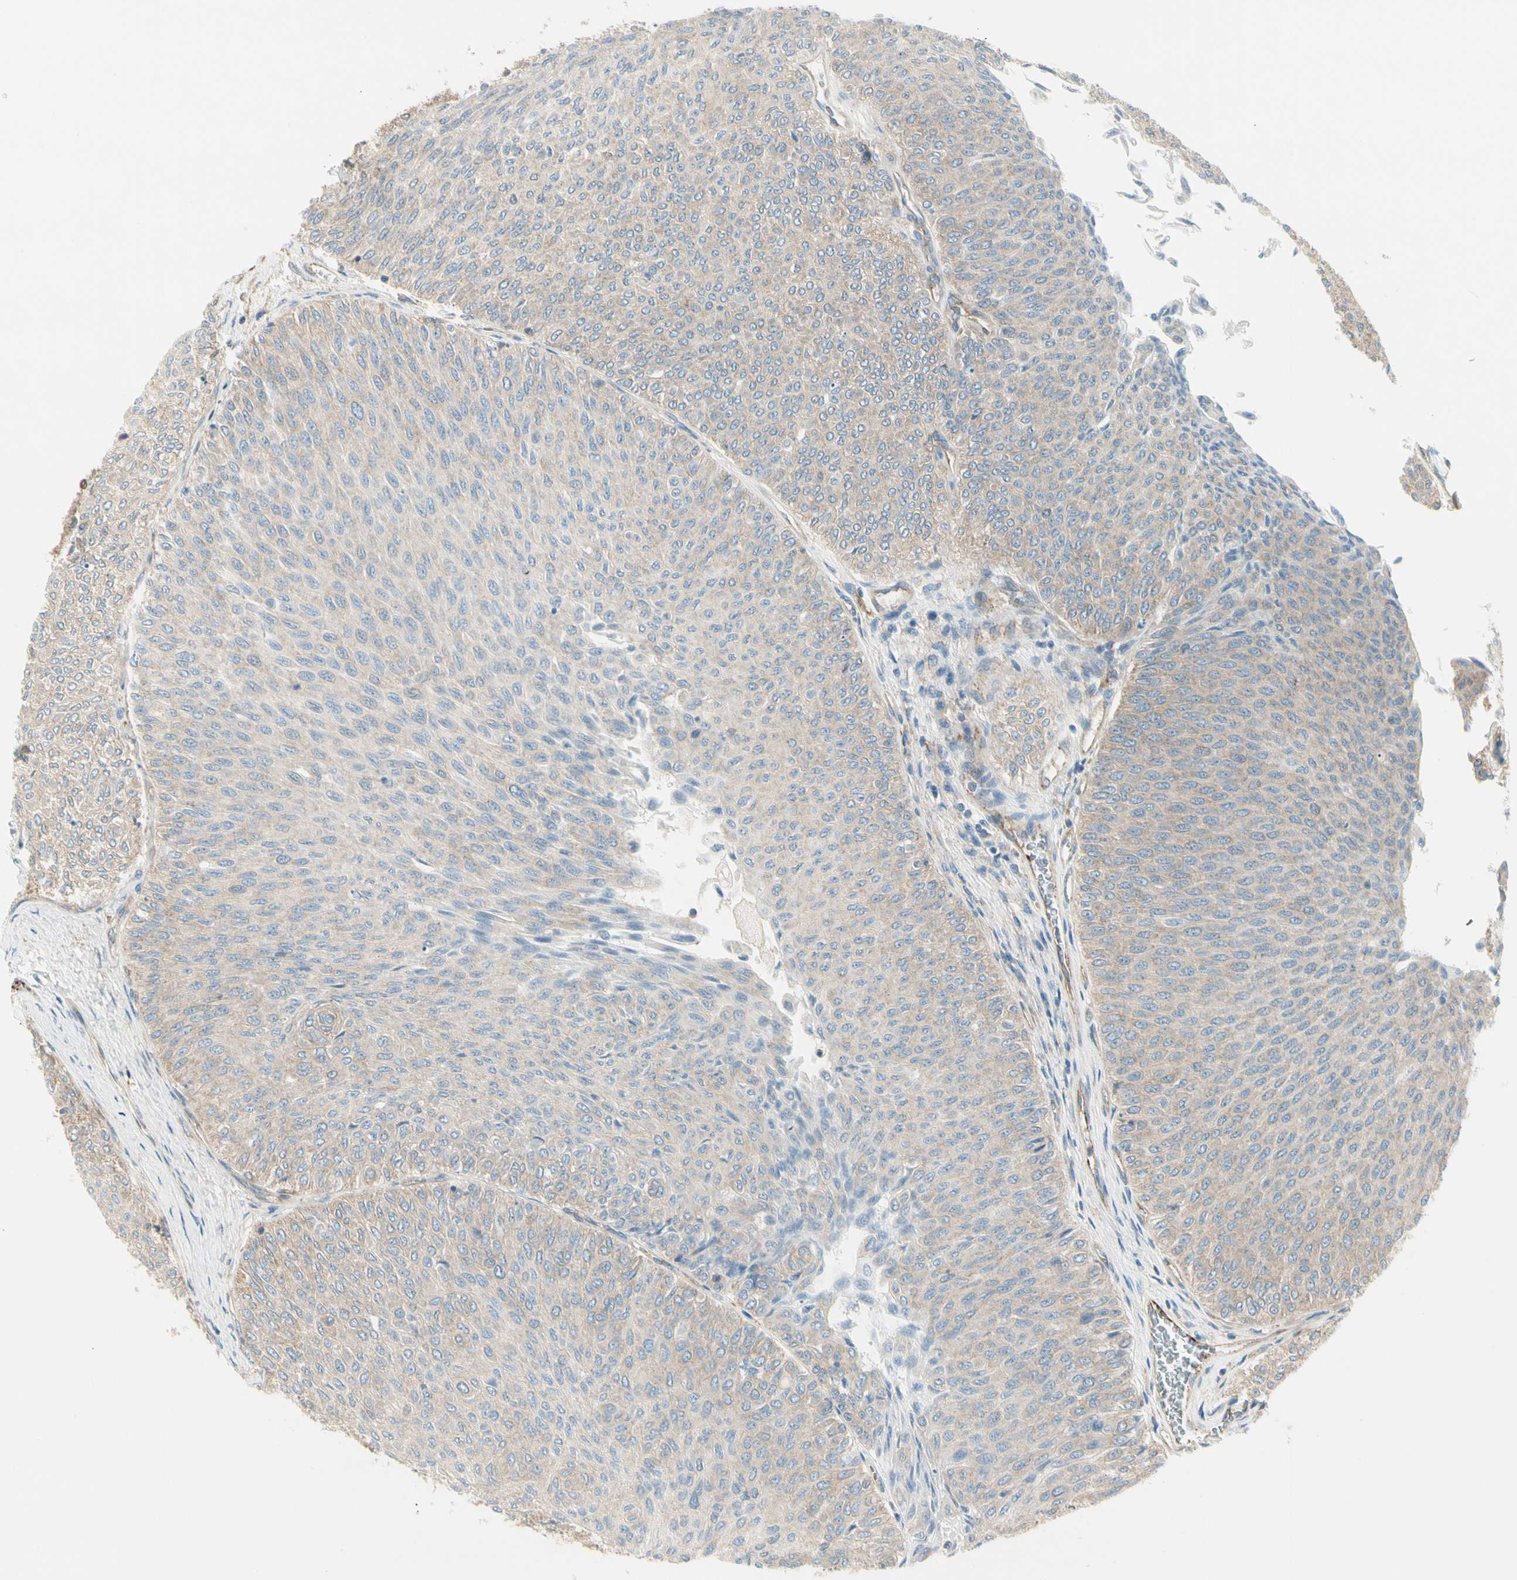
{"staining": {"intensity": "weak", "quantity": ">75%", "location": "cytoplasmic/membranous"}, "tissue": "urothelial cancer", "cell_type": "Tumor cells", "image_type": "cancer", "snomed": [{"axis": "morphology", "description": "Urothelial carcinoma, Low grade"}, {"axis": "topography", "description": "Urinary bladder"}], "caption": "Urothelial carcinoma (low-grade) stained with a brown dye displays weak cytoplasmic/membranous positive positivity in approximately >75% of tumor cells.", "gene": "AGFG1", "patient": {"sex": "male", "age": 78}}